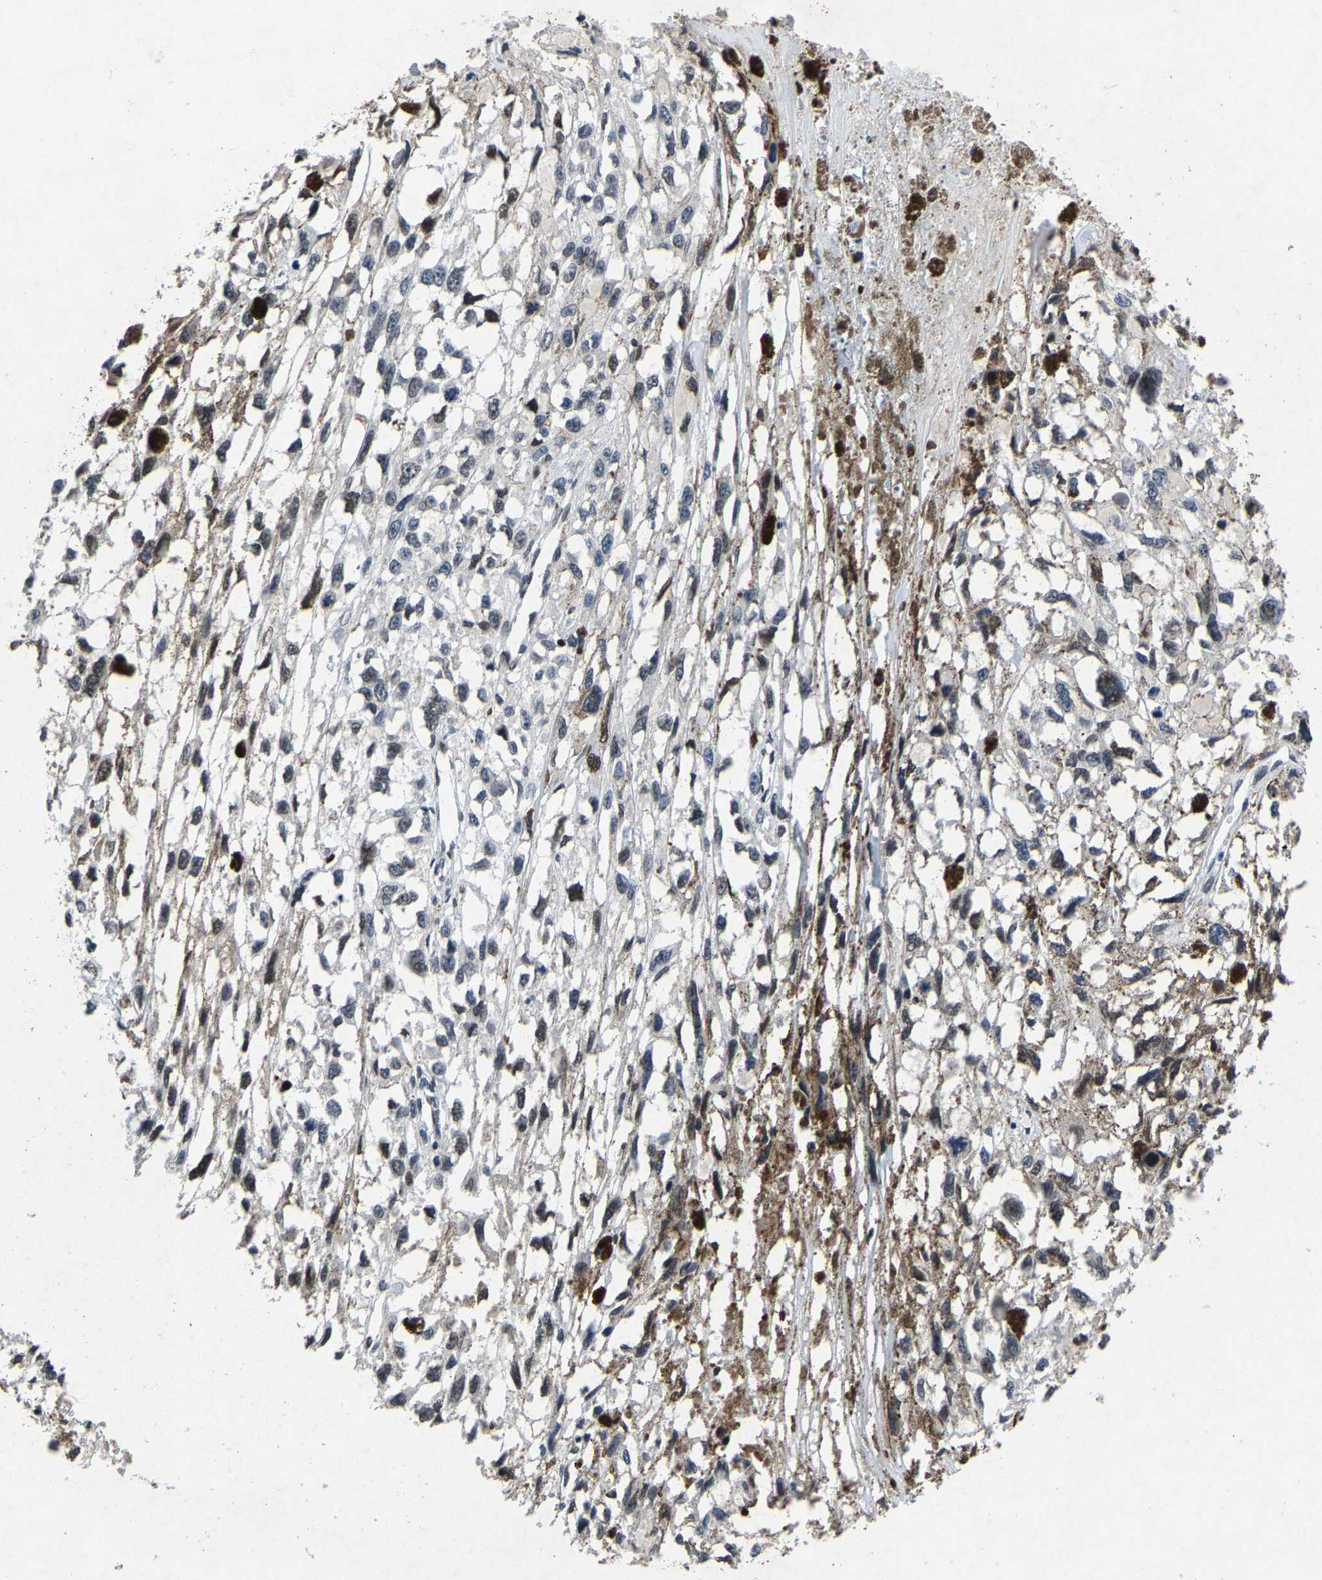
{"staining": {"intensity": "negative", "quantity": "none", "location": "none"}, "tissue": "melanoma", "cell_type": "Tumor cells", "image_type": "cancer", "snomed": [{"axis": "morphology", "description": "Malignant melanoma, Metastatic site"}, {"axis": "topography", "description": "Lymph node"}], "caption": "An IHC histopathology image of melanoma is shown. There is no staining in tumor cells of melanoma.", "gene": "UBN2", "patient": {"sex": "male", "age": 59}}